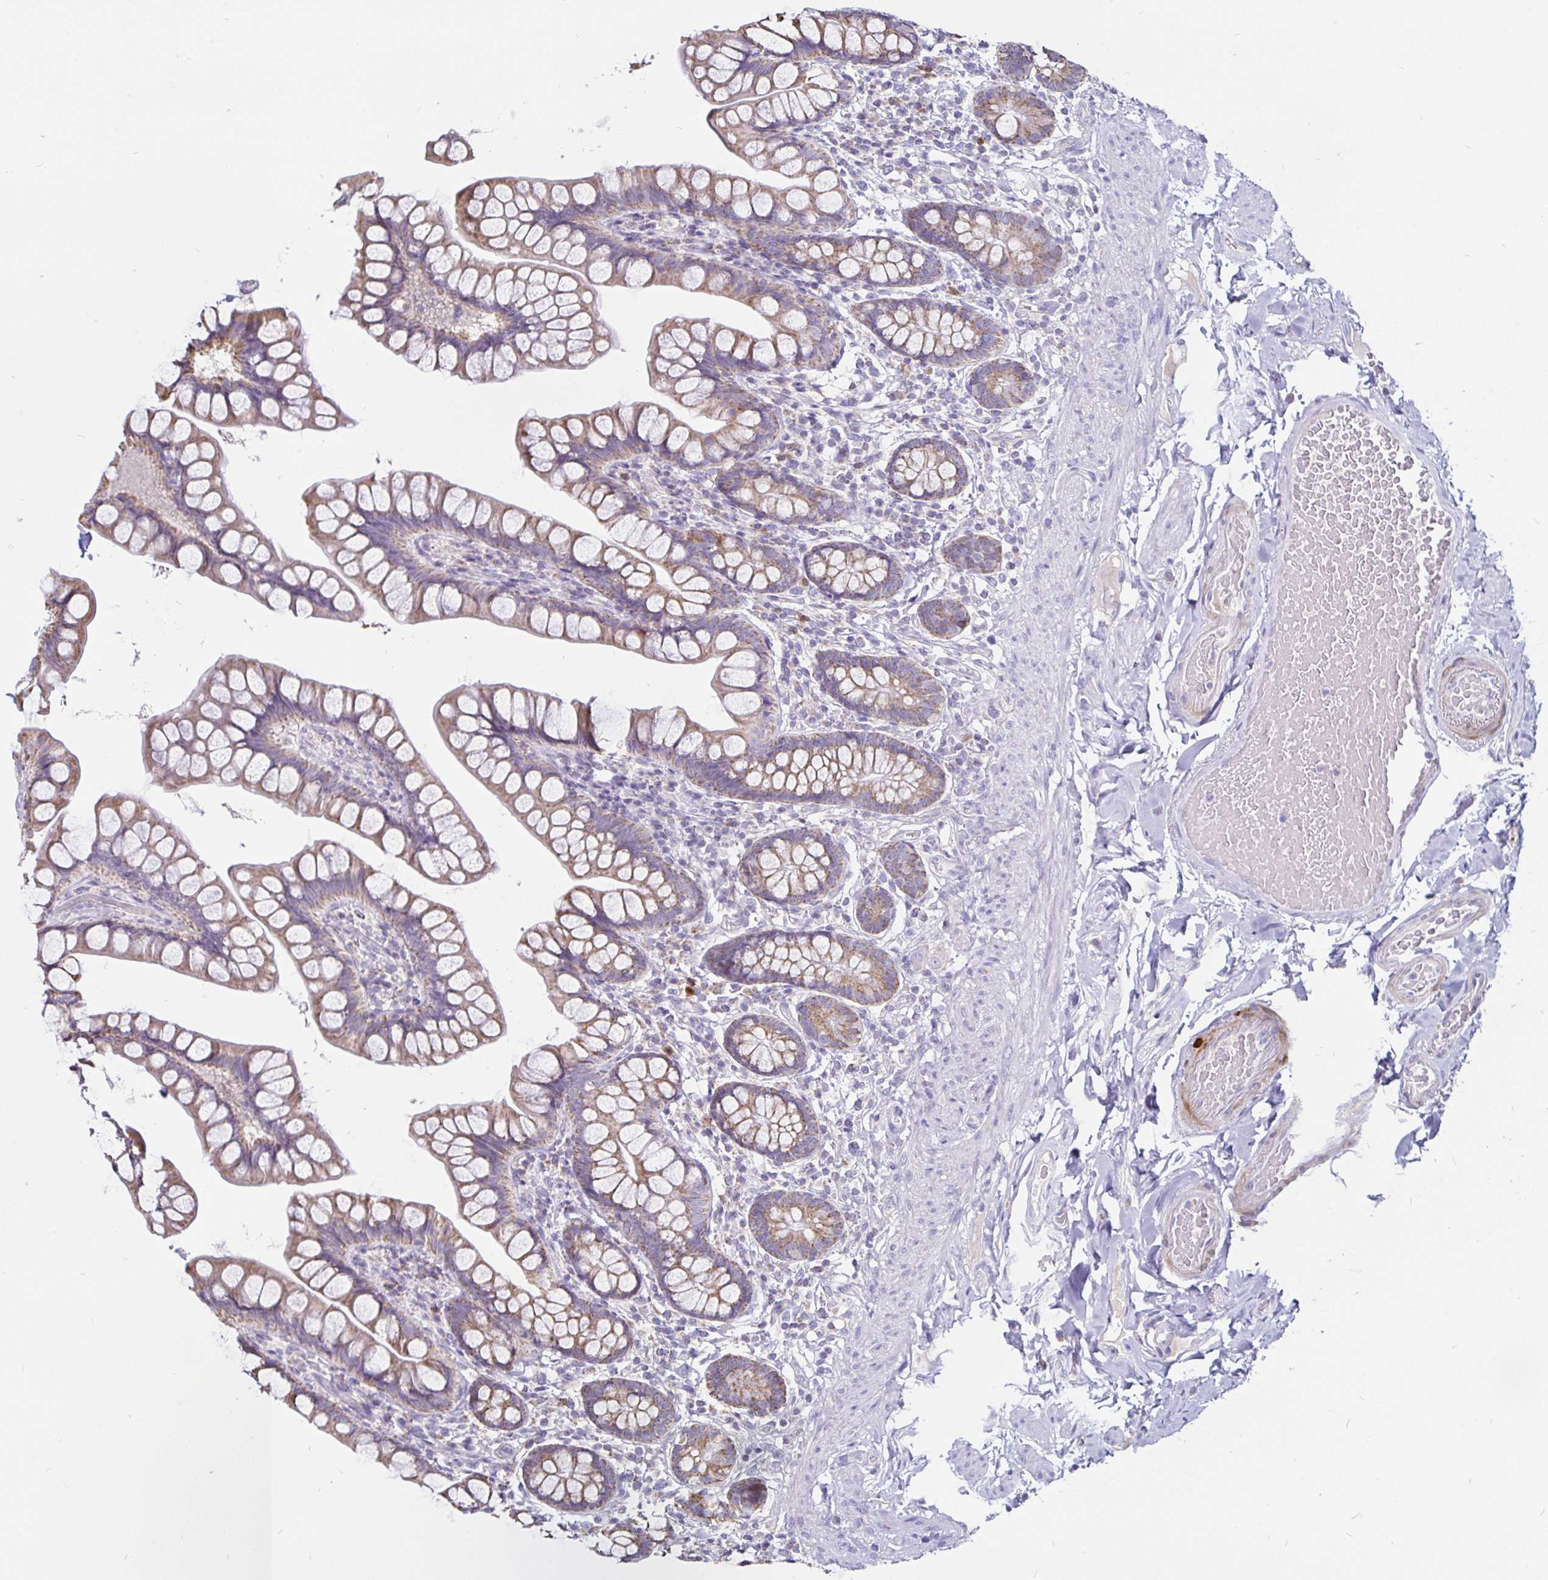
{"staining": {"intensity": "weak", "quantity": ">75%", "location": "cytoplasmic/membranous"}, "tissue": "small intestine", "cell_type": "Glandular cells", "image_type": "normal", "snomed": [{"axis": "morphology", "description": "Normal tissue, NOS"}, {"axis": "topography", "description": "Small intestine"}], "caption": "Immunohistochemistry of unremarkable human small intestine reveals low levels of weak cytoplasmic/membranous positivity in approximately >75% of glandular cells.", "gene": "PGAM2", "patient": {"sex": "male", "age": 70}}